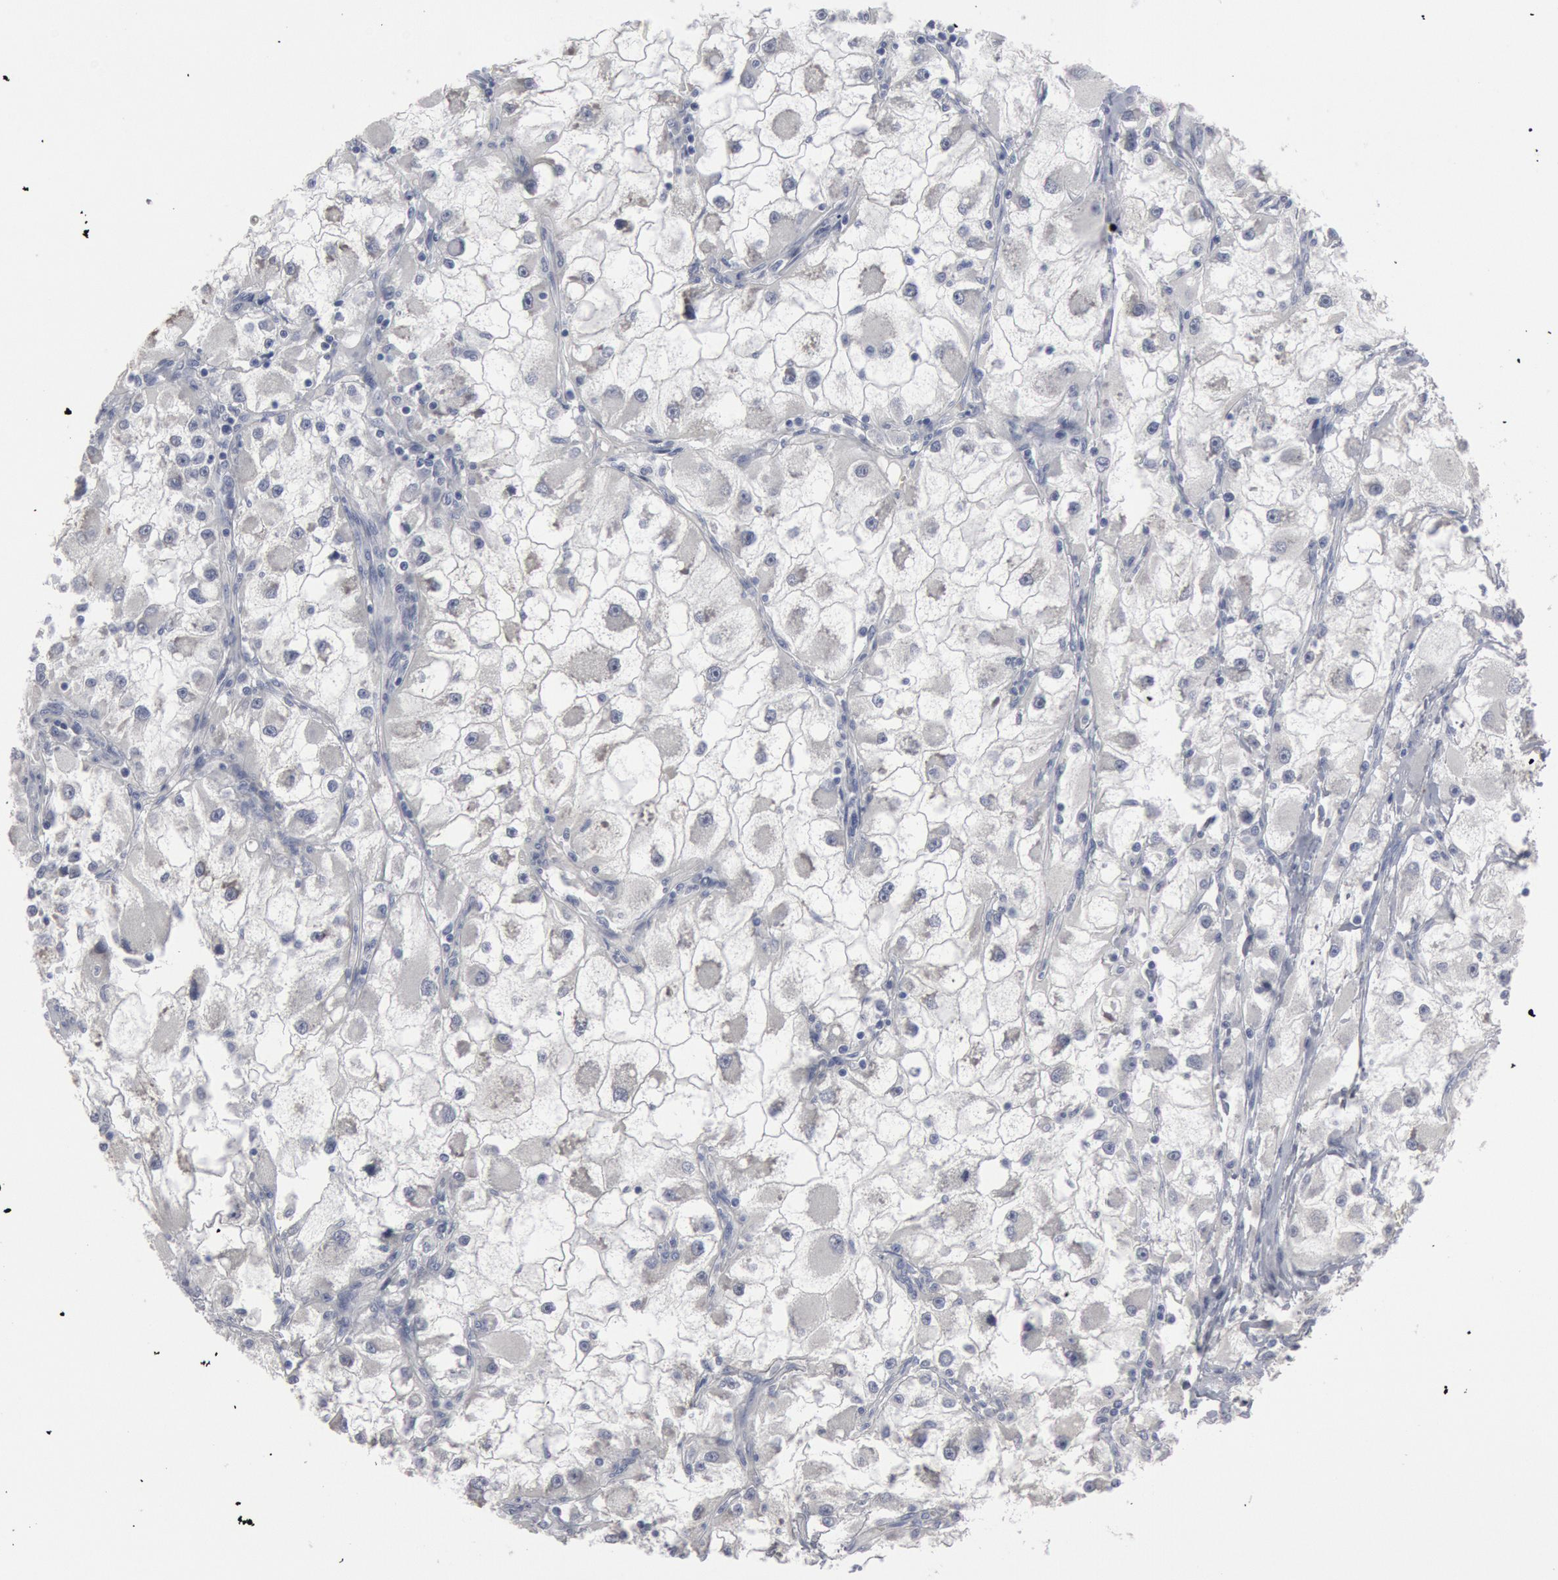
{"staining": {"intensity": "negative", "quantity": "none", "location": "none"}, "tissue": "renal cancer", "cell_type": "Tumor cells", "image_type": "cancer", "snomed": [{"axis": "morphology", "description": "Adenocarcinoma, NOS"}, {"axis": "topography", "description": "Kidney"}], "caption": "Tumor cells are negative for brown protein staining in renal cancer (adenocarcinoma). (Brightfield microscopy of DAB immunohistochemistry (IHC) at high magnification).", "gene": "DMC1", "patient": {"sex": "female", "age": 73}}